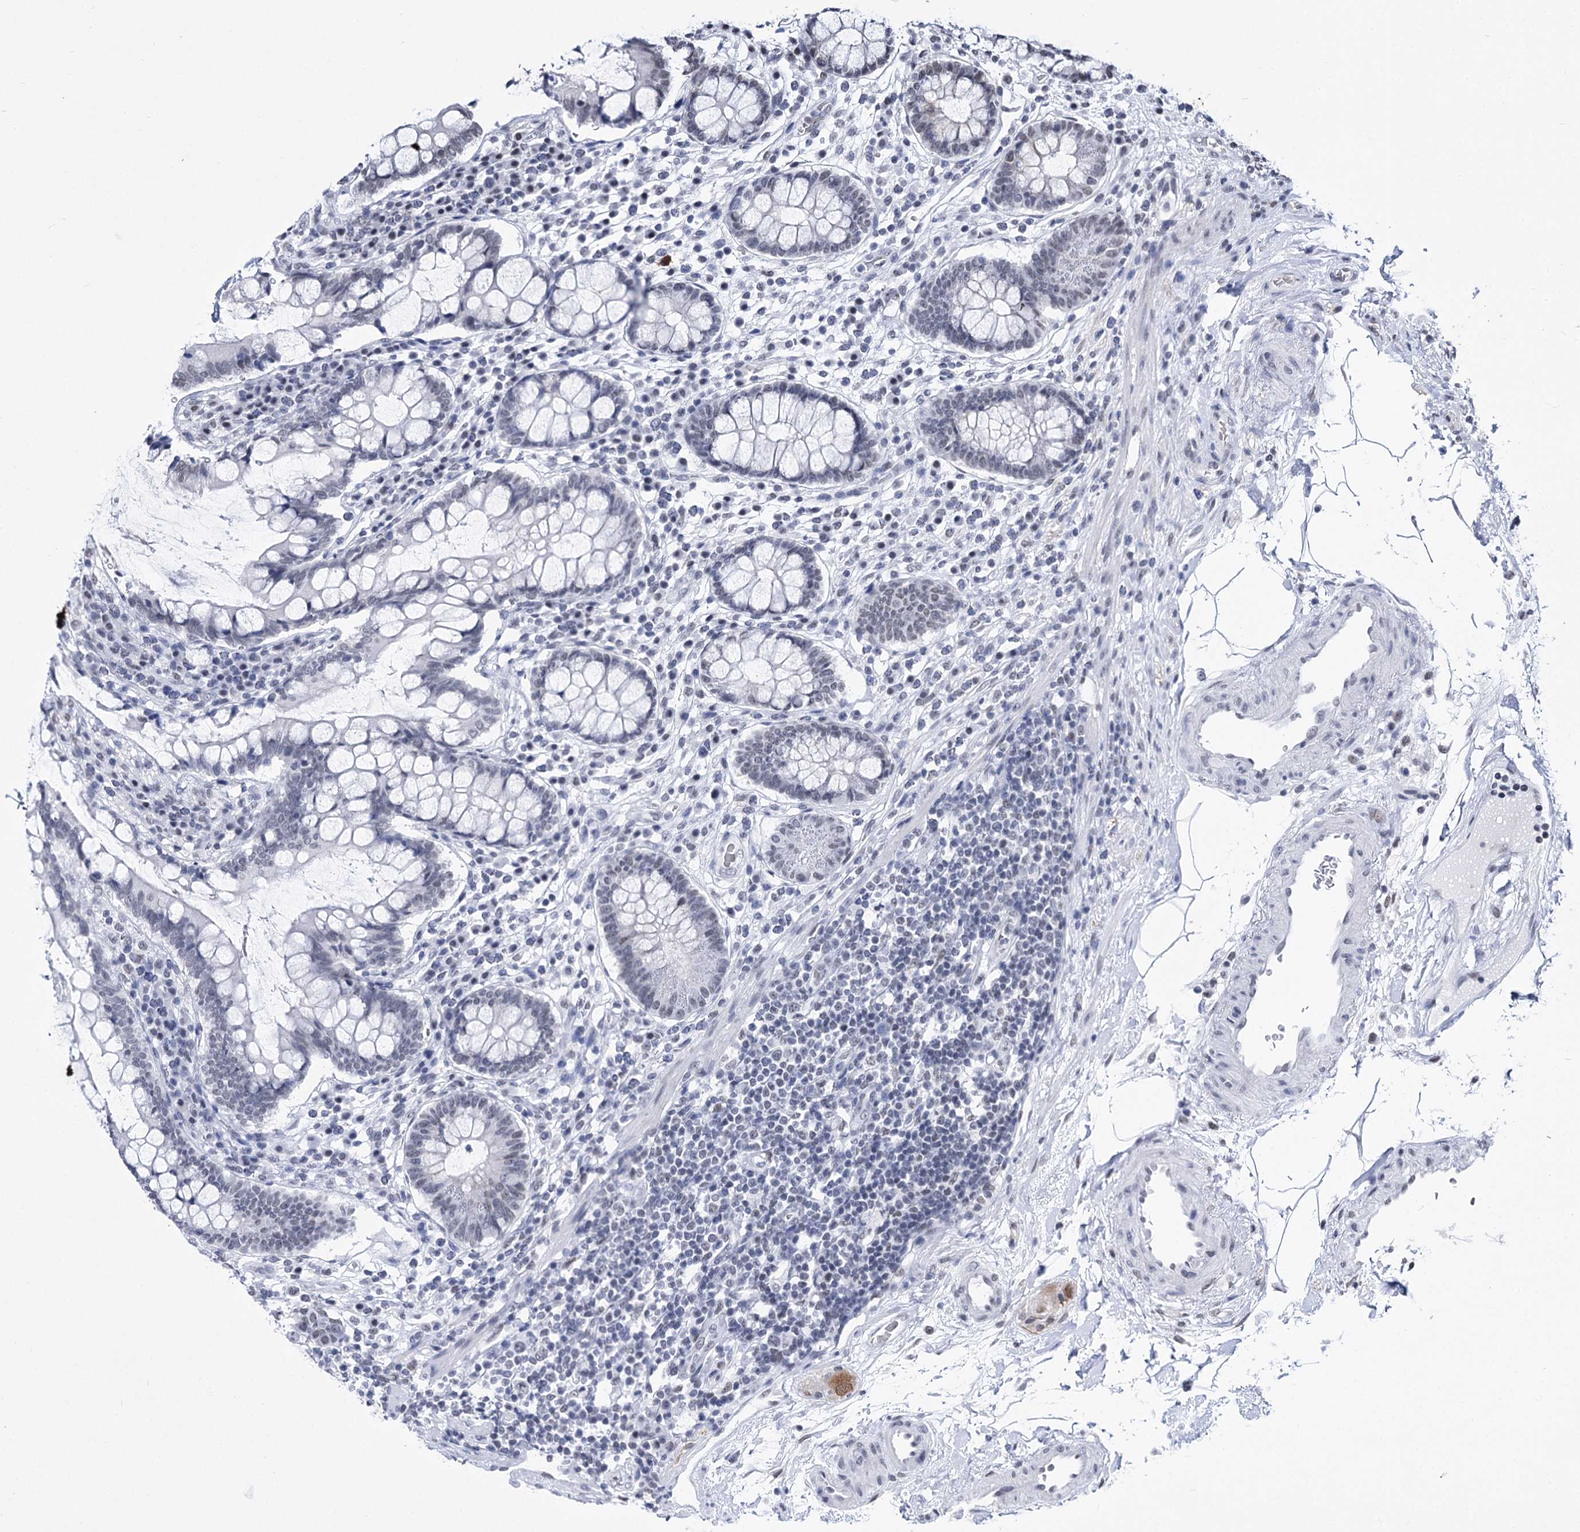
{"staining": {"intensity": "negative", "quantity": "none", "location": "none"}, "tissue": "colon", "cell_type": "Endothelial cells", "image_type": "normal", "snomed": [{"axis": "morphology", "description": "Normal tissue, NOS"}, {"axis": "topography", "description": "Colon"}], "caption": "Endothelial cells show no significant protein staining in unremarkable colon. Brightfield microscopy of immunohistochemistry (IHC) stained with DAB (3,3'-diaminobenzidine) (brown) and hematoxylin (blue), captured at high magnification.", "gene": "POU4F3", "patient": {"sex": "female", "age": 79}}